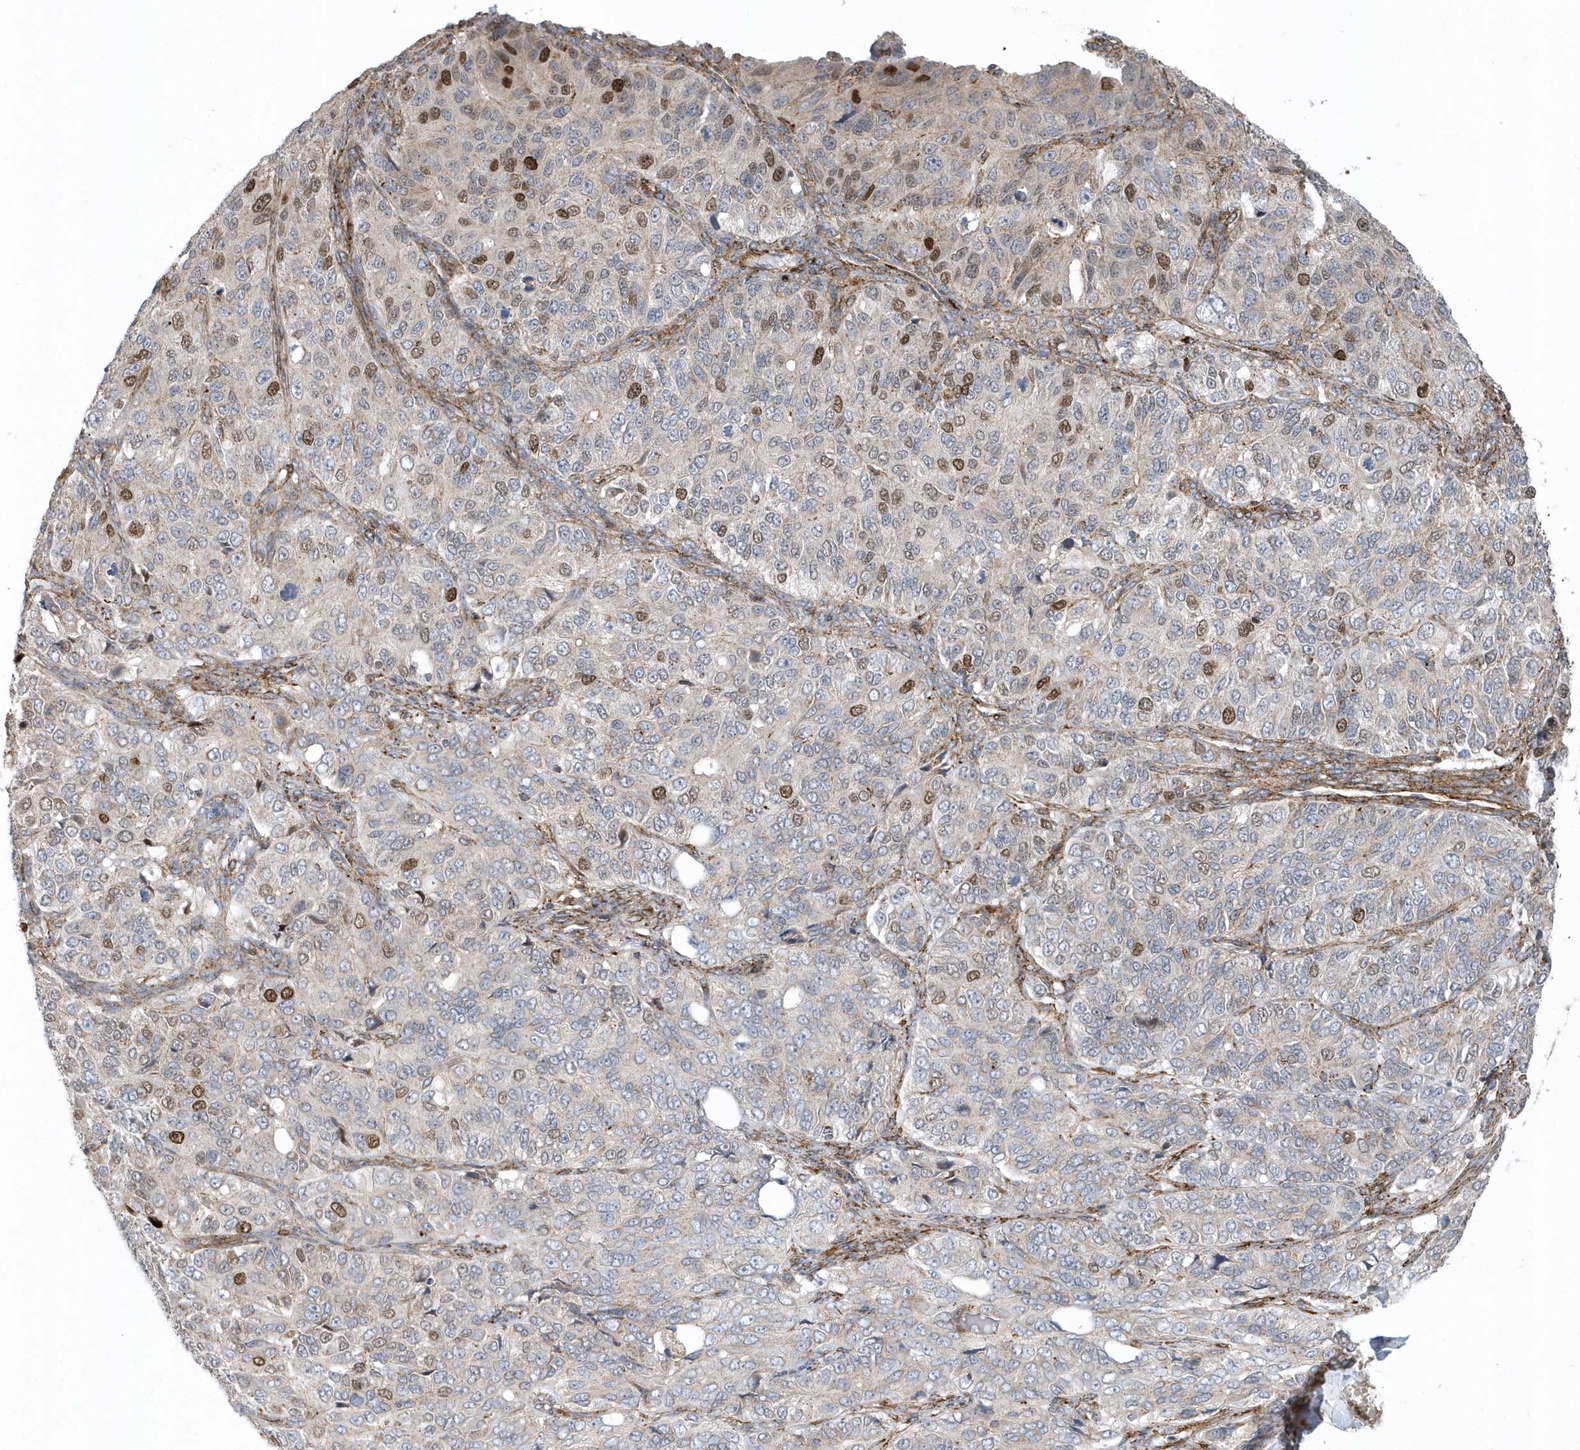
{"staining": {"intensity": "strong", "quantity": "<25%", "location": "nuclear"}, "tissue": "ovarian cancer", "cell_type": "Tumor cells", "image_type": "cancer", "snomed": [{"axis": "morphology", "description": "Carcinoma, endometroid"}, {"axis": "topography", "description": "Ovary"}], "caption": "Strong nuclear protein staining is seen in approximately <25% of tumor cells in endometroid carcinoma (ovarian).", "gene": "HRH4", "patient": {"sex": "female", "age": 51}}